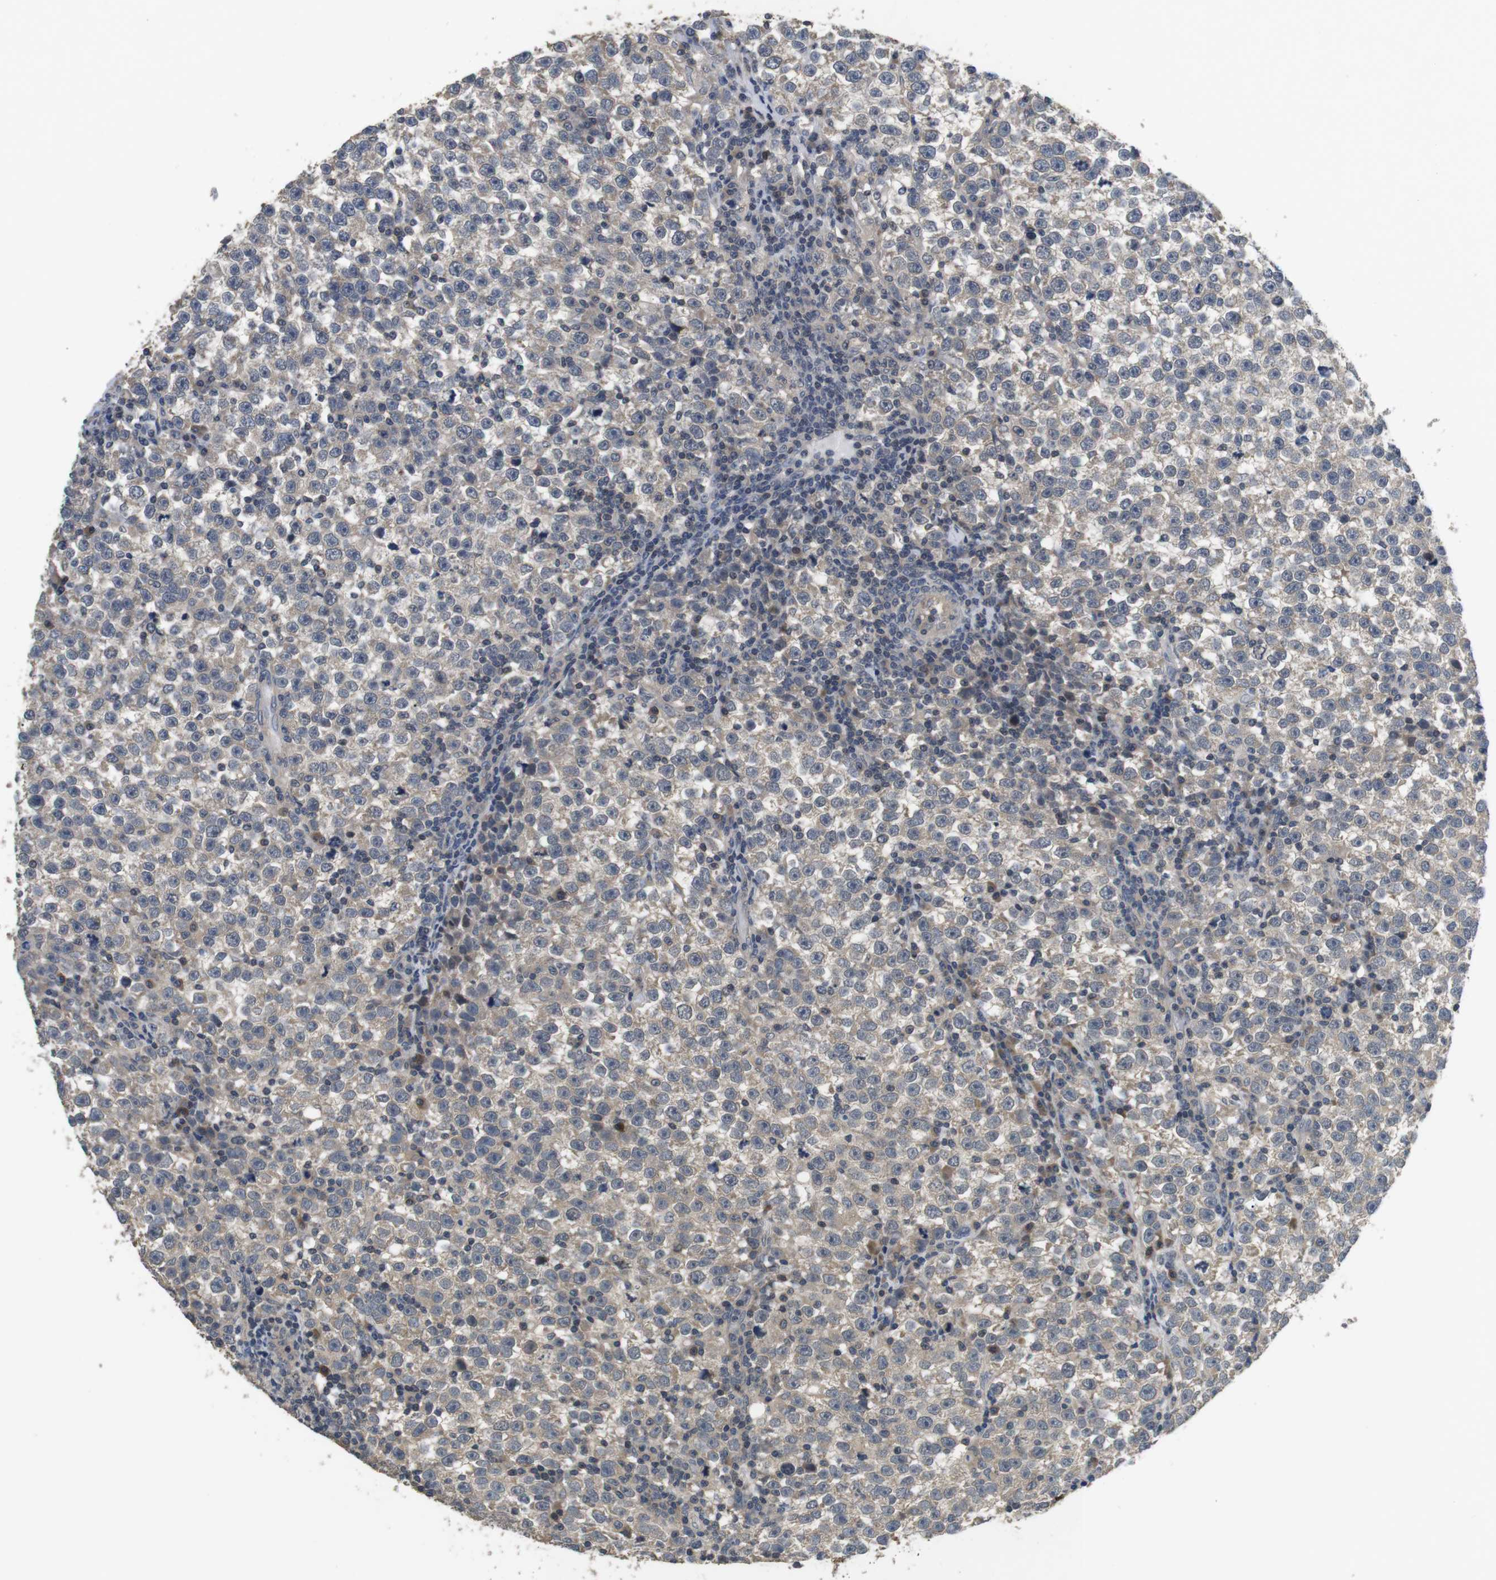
{"staining": {"intensity": "weak", "quantity": "25%-75%", "location": "cytoplasmic/membranous"}, "tissue": "testis cancer", "cell_type": "Tumor cells", "image_type": "cancer", "snomed": [{"axis": "morphology", "description": "Seminoma, NOS"}, {"axis": "topography", "description": "Testis"}], "caption": "This photomicrograph displays IHC staining of human seminoma (testis), with low weak cytoplasmic/membranous staining in approximately 25%-75% of tumor cells.", "gene": "ADGRL3", "patient": {"sex": "male", "age": 43}}